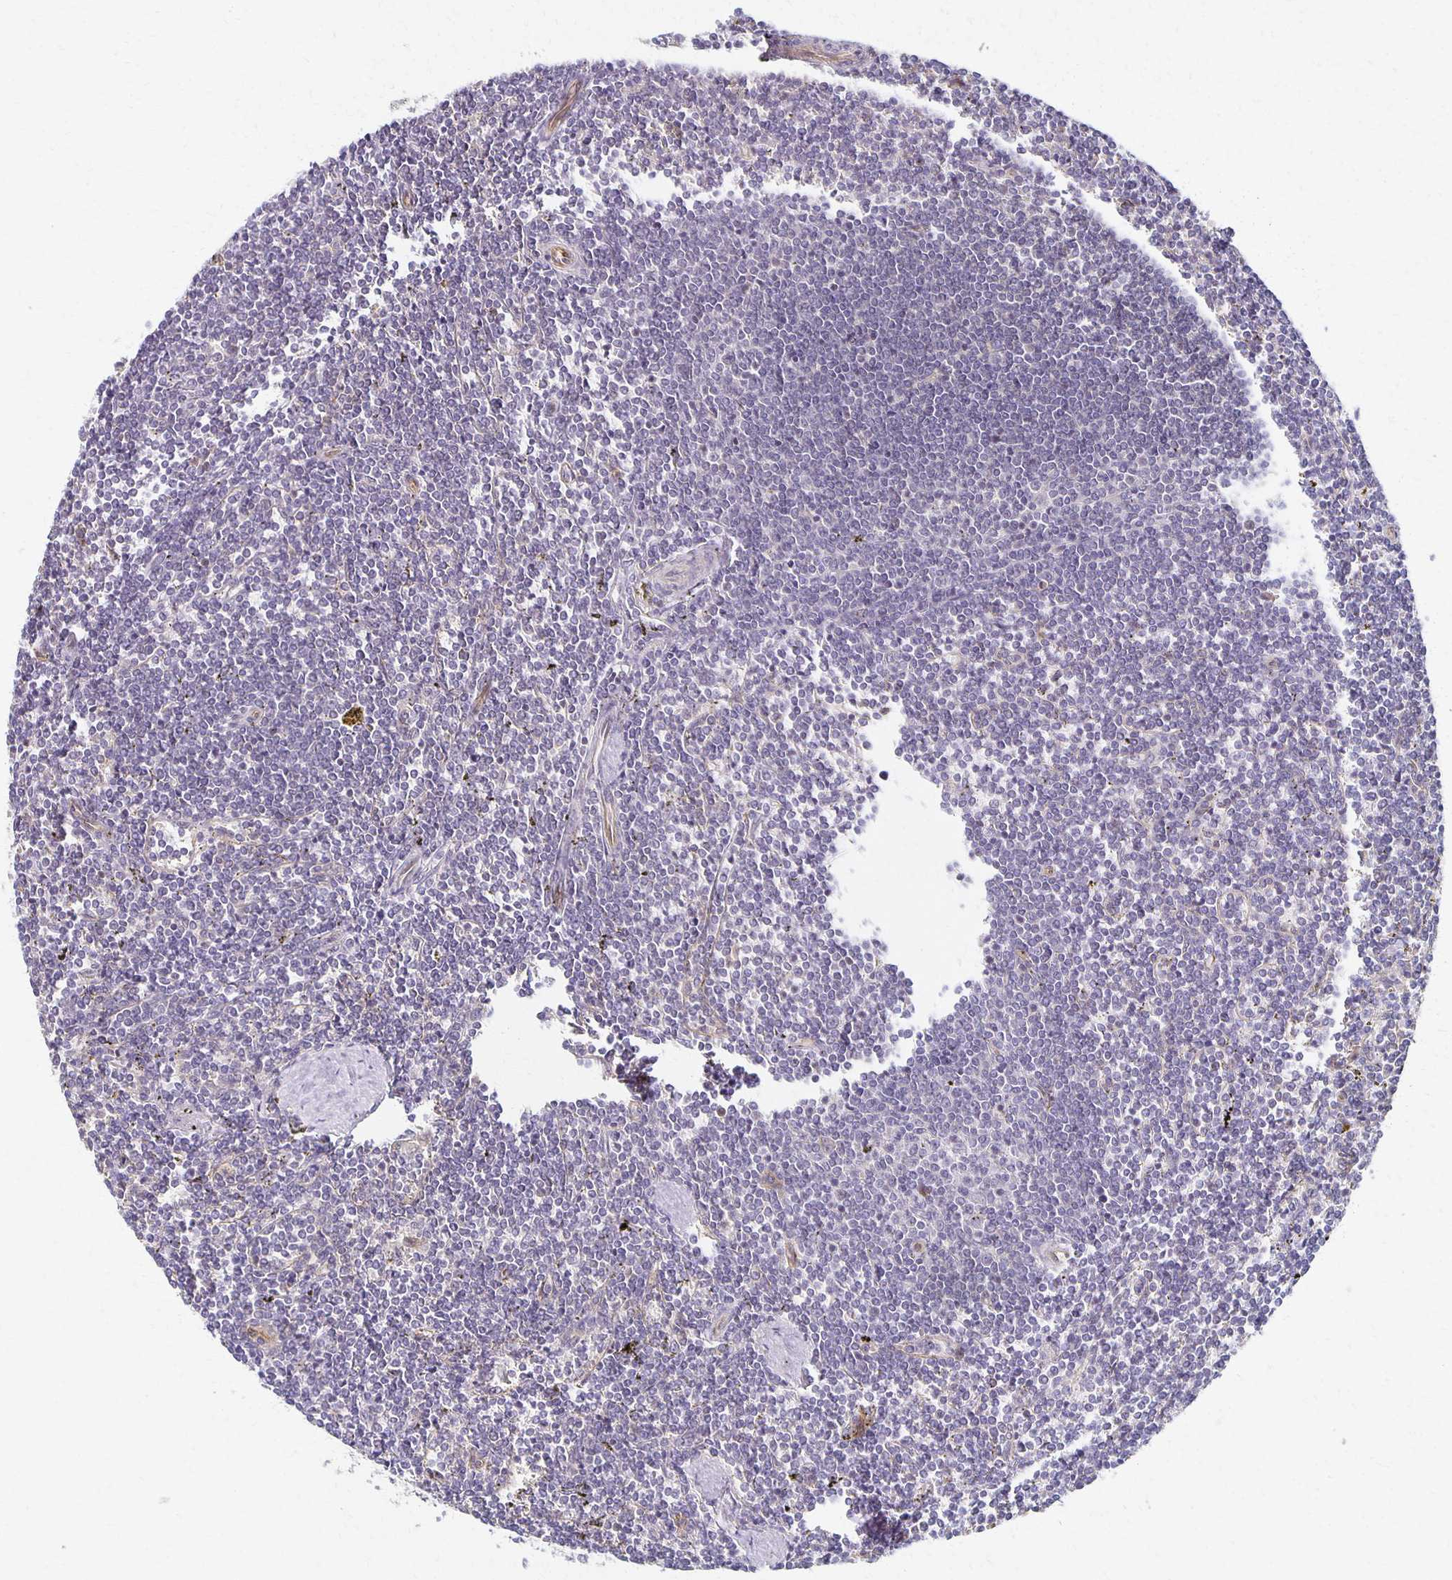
{"staining": {"intensity": "negative", "quantity": "none", "location": "none"}, "tissue": "lymphoma", "cell_type": "Tumor cells", "image_type": "cancer", "snomed": [{"axis": "morphology", "description": "Malignant lymphoma, non-Hodgkin's type, Low grade"}, {"axis": "topography", "description": "Spleen"}], "caption": "Human lymphoma stained for a protein using immunohistochemistry displays no staining in tumor cells.", "gene": "SORL1", "patient": {"sex": "male", "age": 78}}